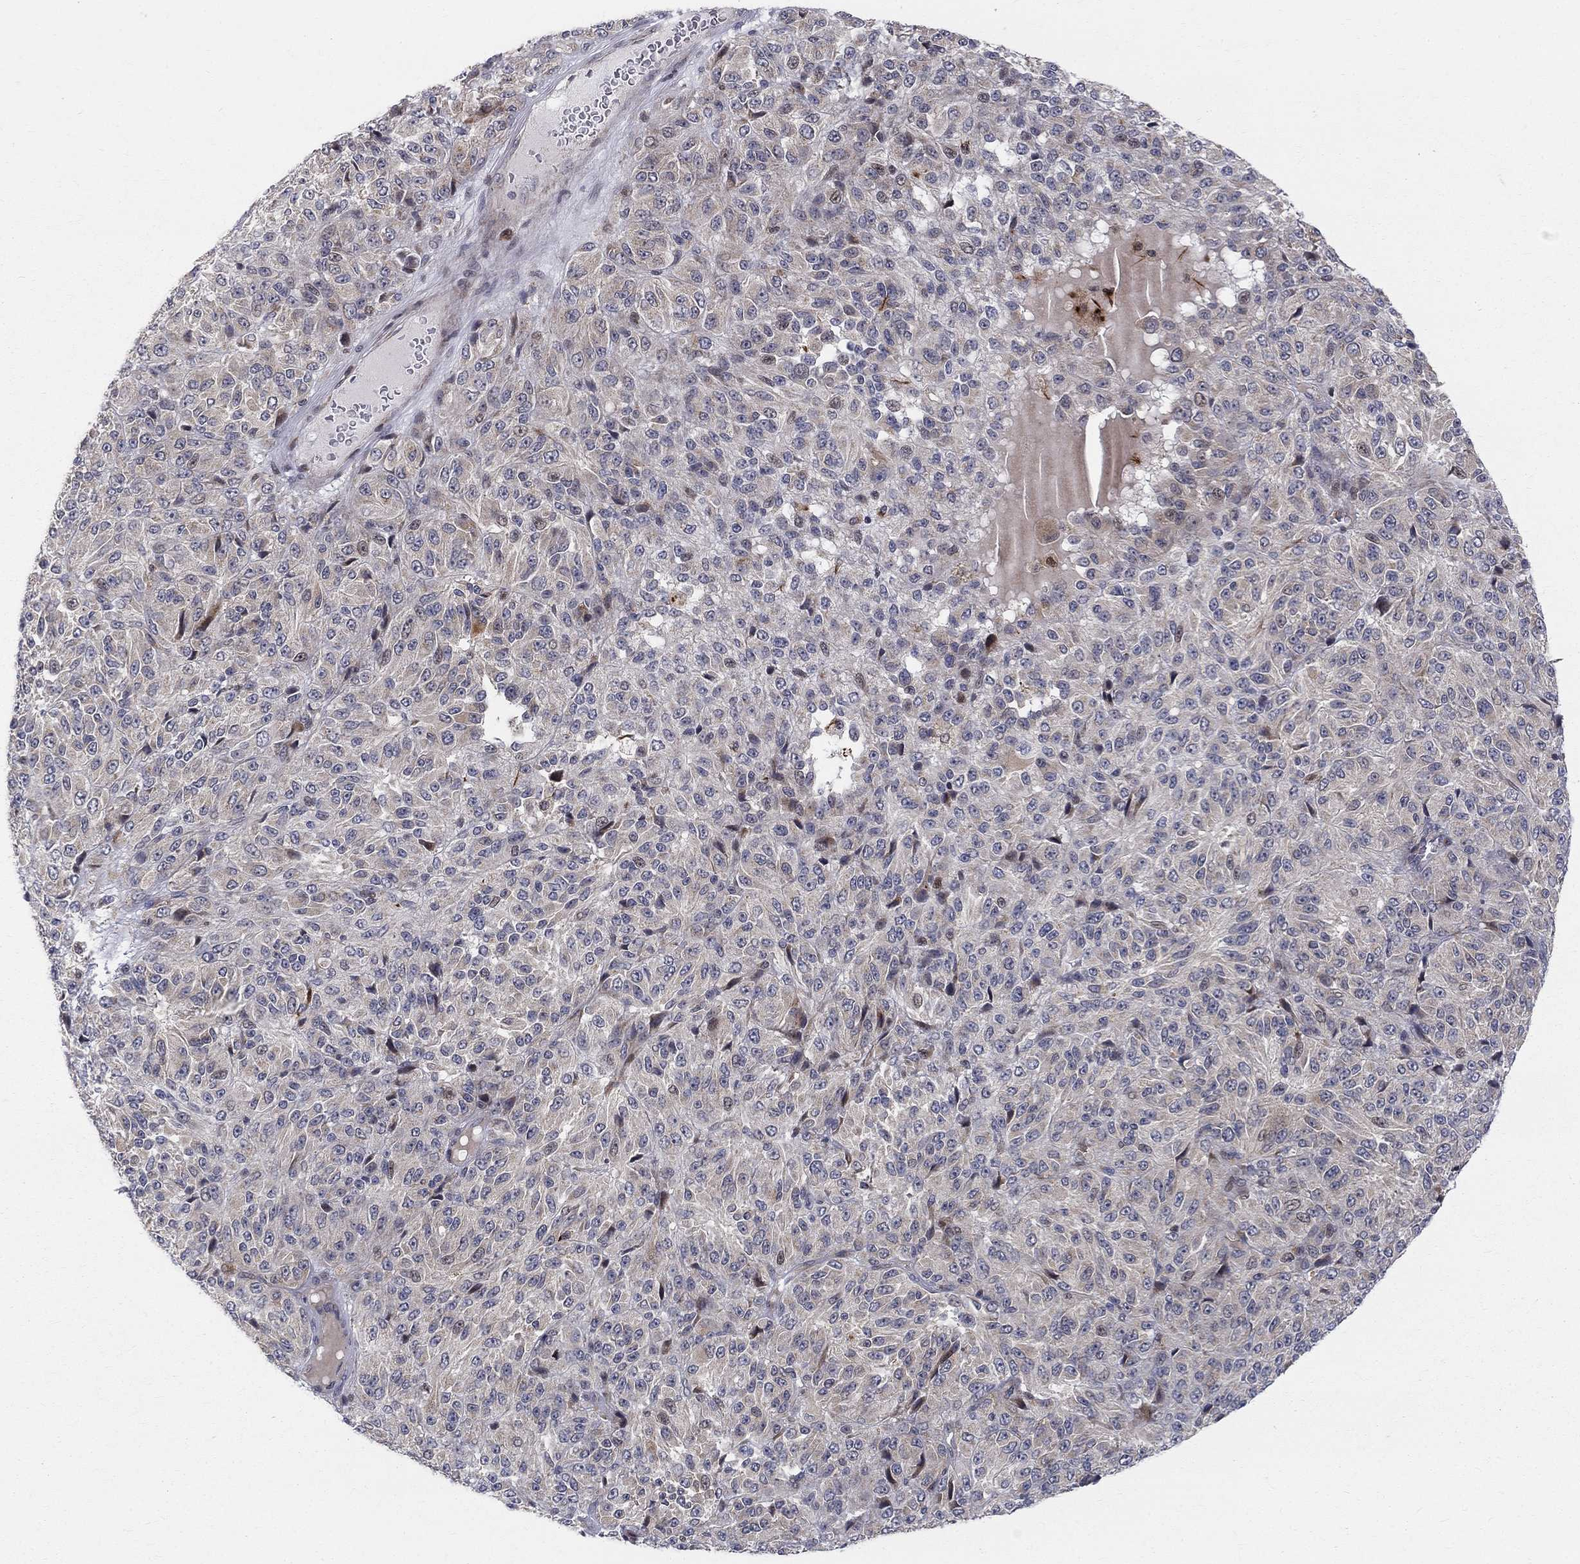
{"staining": {"intensity": "negative", "quantity": "none", "location": "none"}, "tissue": "melanoma", "cell_type": "Tumor cells", "image_type": "cancer", "snomed": [{"axis": "morphology", "description": "Malignant melanoma, Metastatic site"}, {"axis": "topography", "description": "Brain"}], "caption": "A photomicrograph of human malignant melanoma (metastatic site) is negative for staining in tumor cells.", "gene": "WDR19", "patient": {"sex": "female", "age": 56}}